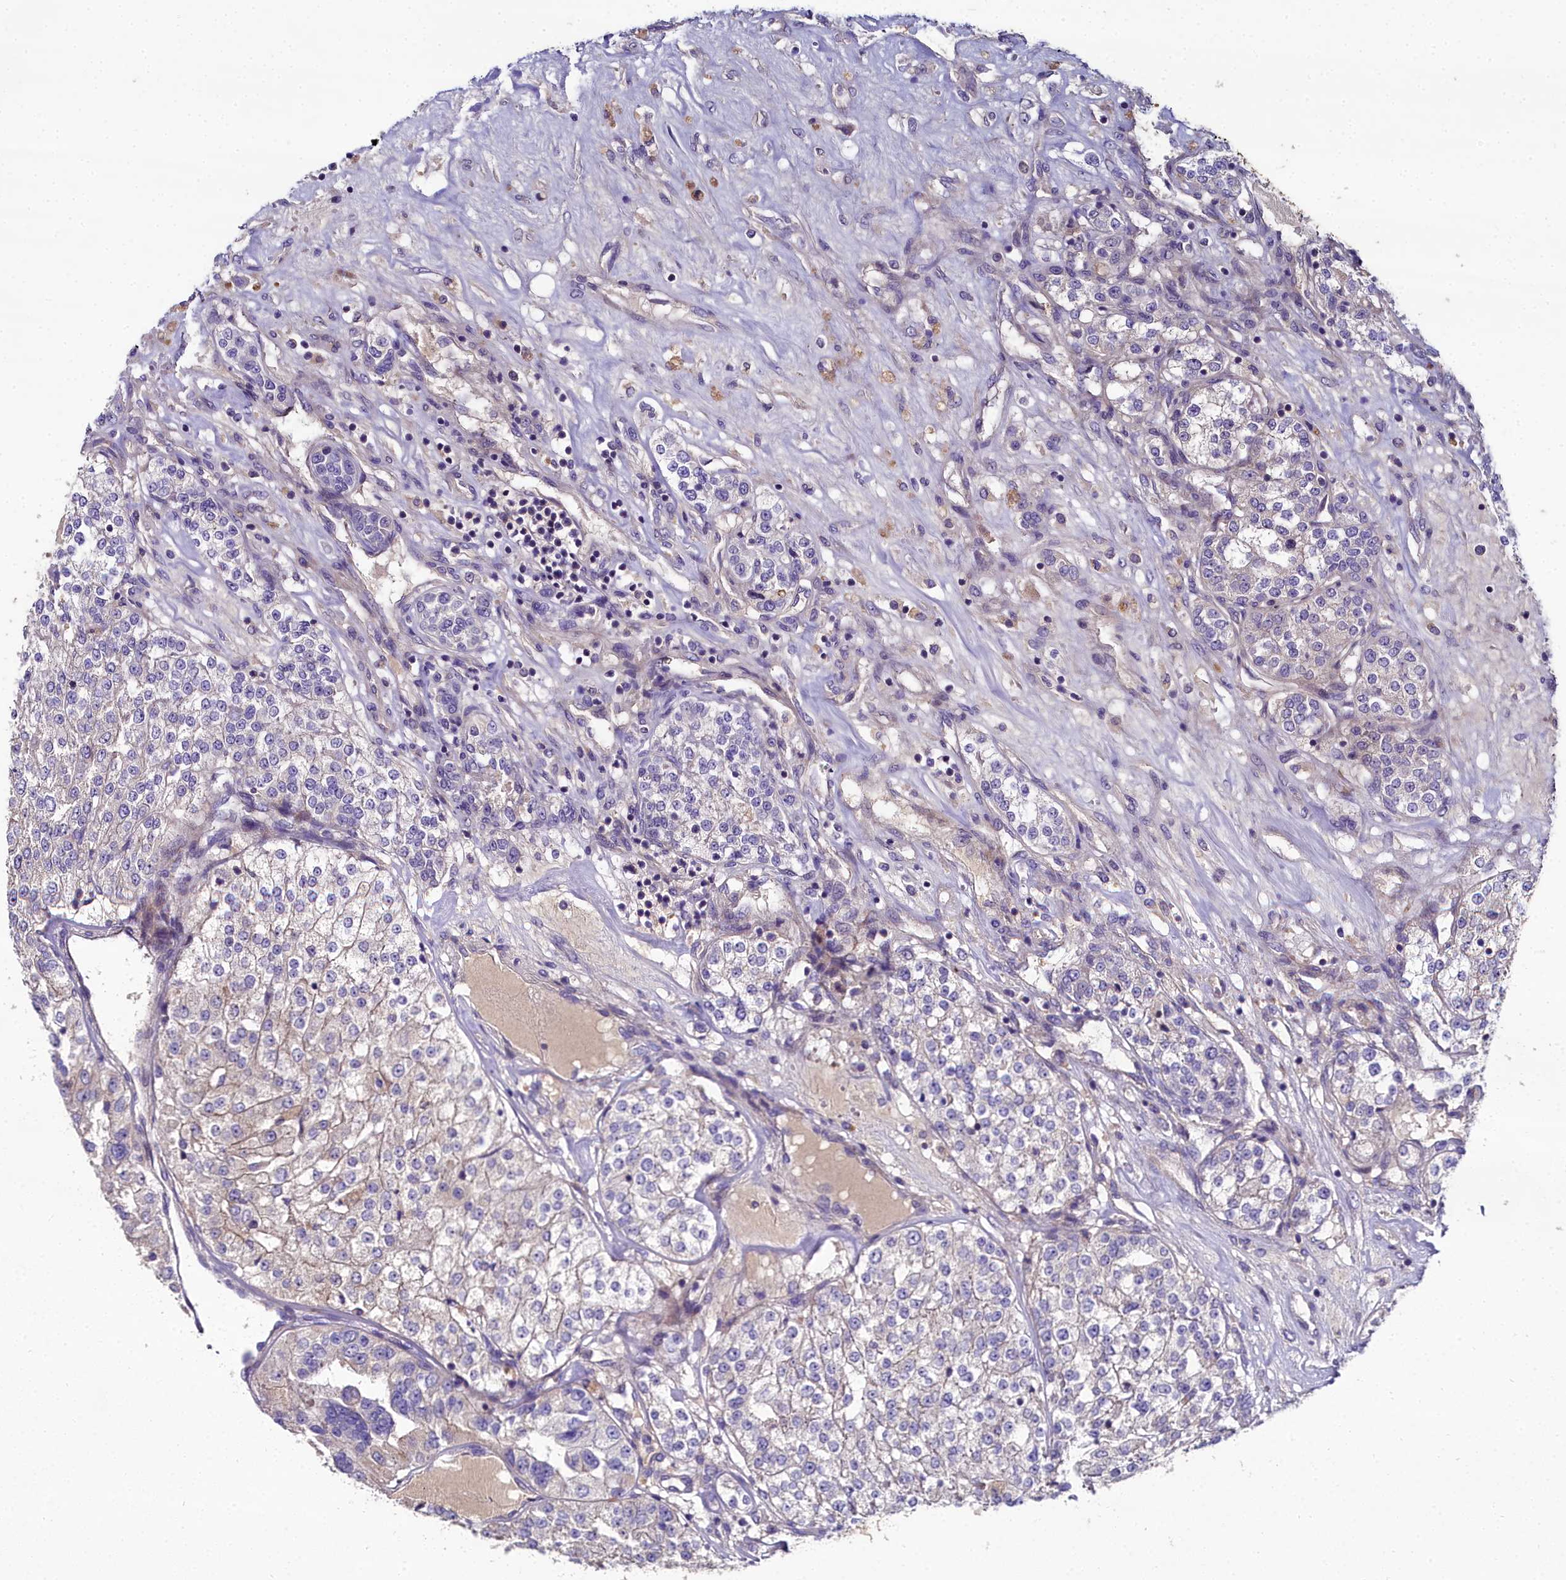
{"staining": {"intensity": "negative", "quantity": "none", "location": "none"}, "tissue": "renal cancer", "cell_type": "Tumor cells", "image_type": "cancer", "snomed": [{"axis": "morphology", "description": "Adenocarcinoma, NOS"}, {"axis": "topography", "description": "Kidney"}], "caption": "Immunohistochemistry histopathology image of adenocarcinoma (renal) stained for a protein (brown), which shows no expression in tumor cells. (Brightfield microscopy of DAB immunohistochemistry at high magnification).", "gene": "NT5M", "patient": {"sex": "female", "age": 63}}